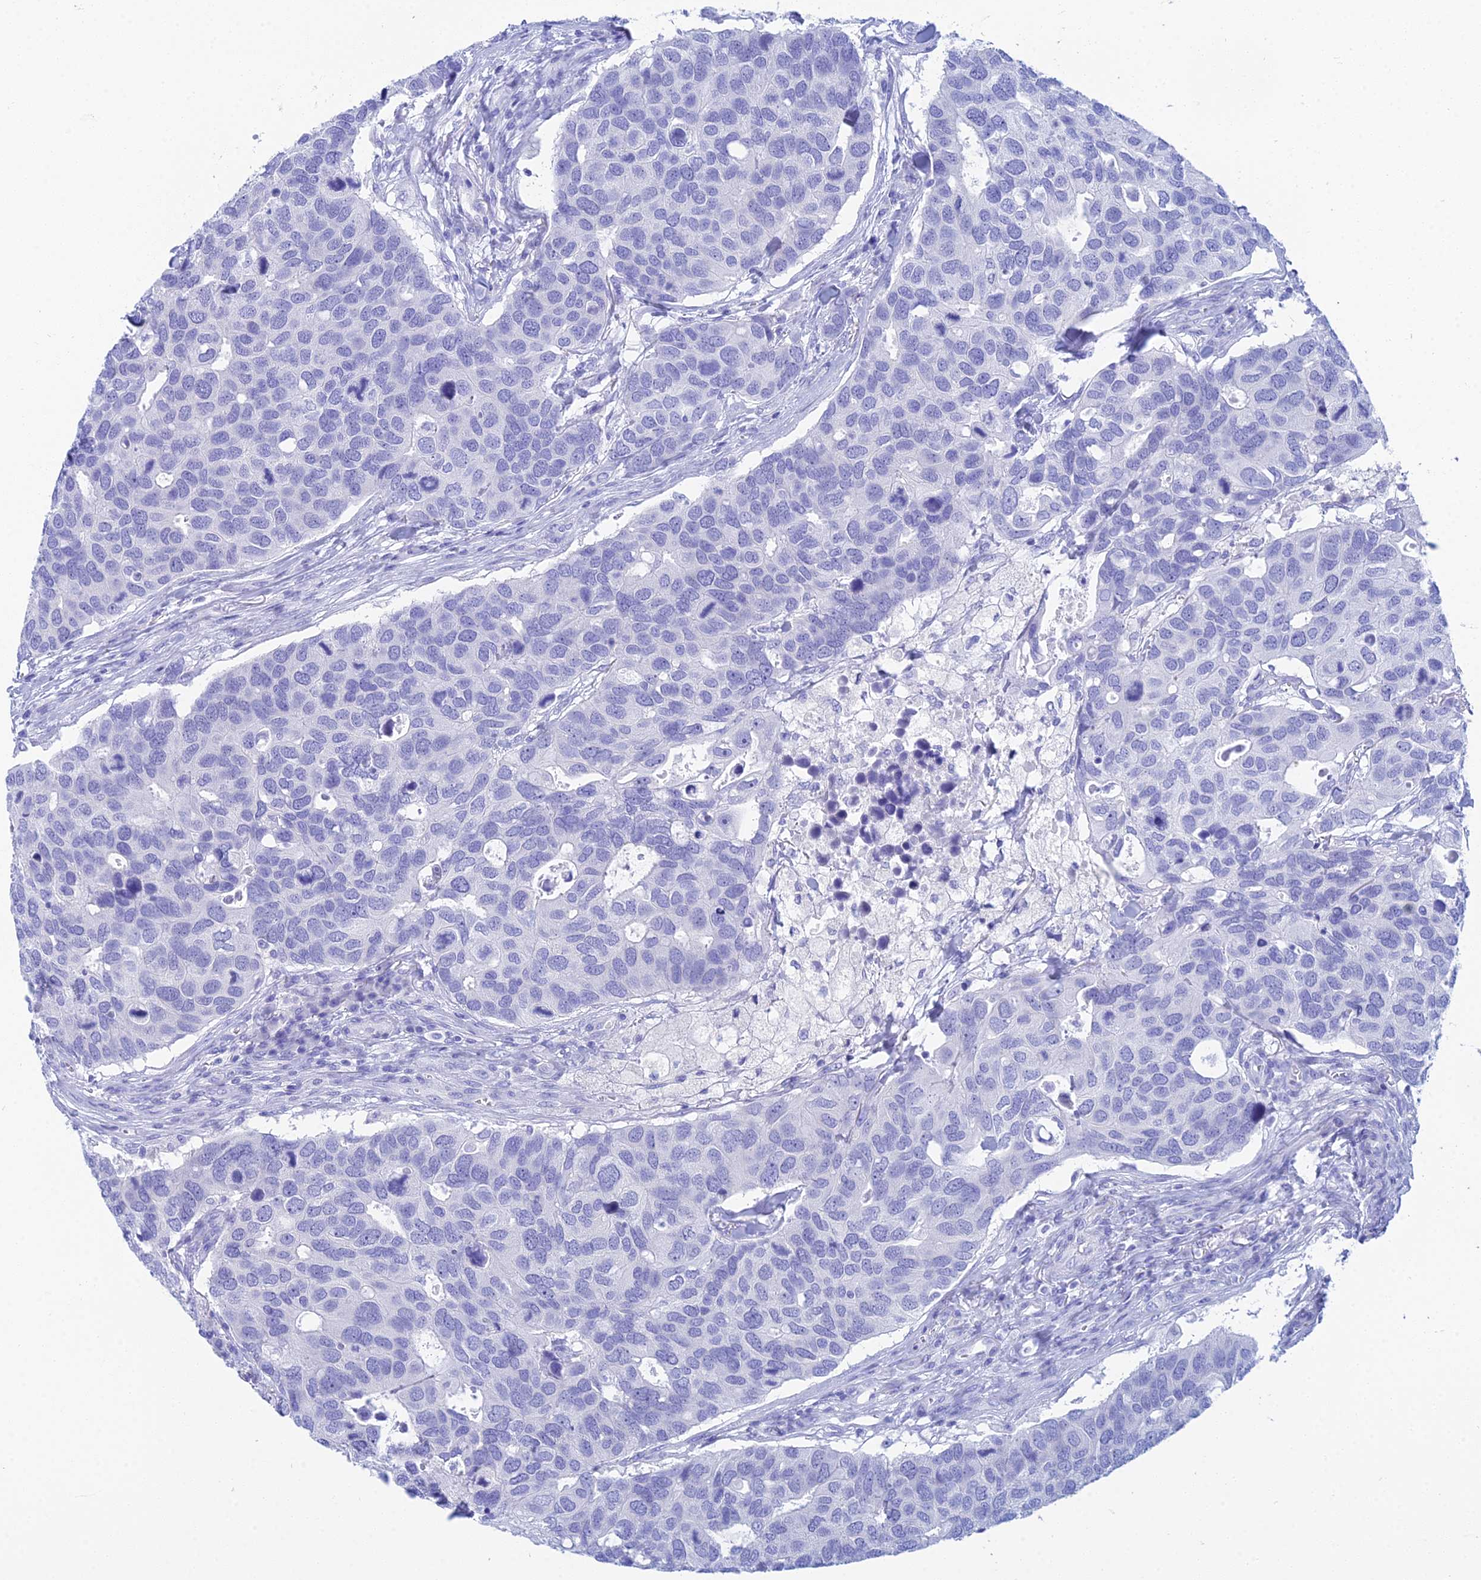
{"staining": {"intensity": "negative", "quantity": "none", "location": "none"}, "tissue": "breast cancer", "cell_type": "Tumor cells", "image_type": "cancer", "snomed": [{"axis": "morphology", "description": "Duct carcinoma"}, {"axis": "topography", "description": "Breast"}], "caption": "This micrograph is of breast cancer (intraductal carcinoma) stained with IHC to label a protein in brown with the nuclei are counter-stained blue. There is no staining in tumor cells.", "gene": "REG1A", "patient": {"sex": "female", "age": 83}}